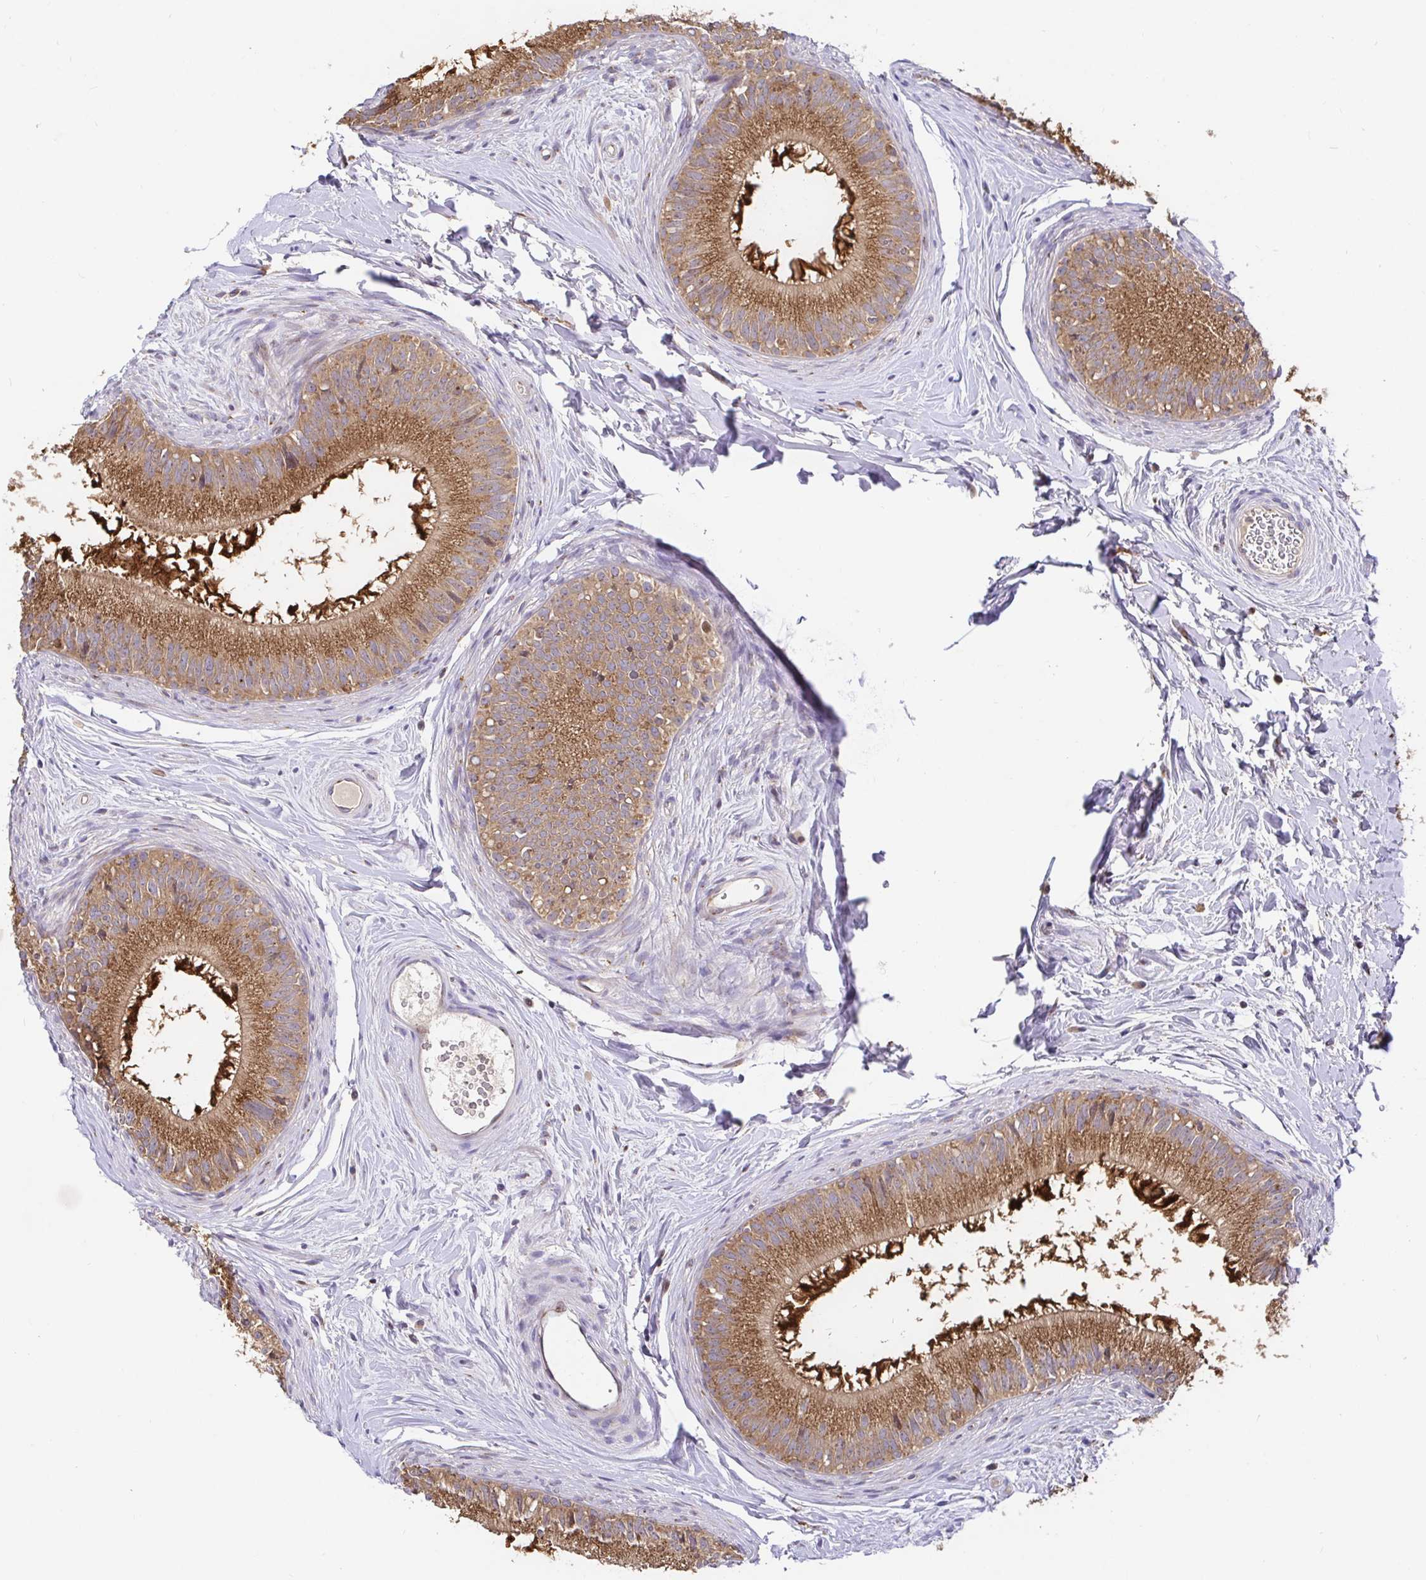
{"staining": {"intensity": "strong", "quantity": ">75%", "location": "cytoplasmic/membranous"}, "tissue": "epididymis", "cell_type": "Glandular cells", "image_type": "normal", "snomed": [{"axis": "morphology", "description": "Normal tissue, NOS"}, {"axis": "topography", "description": "Epididymis"}], "caption": "Protein expression analysis of unremarkable human epididymis reveals strong cytoplasmic/membranous staining in about >75% of glandular cells. The protein of interest is shown in brown color, while the nuclei are stained blue.", "gene": "ELP1", "patient": {"sex": "male", "age": 44}}